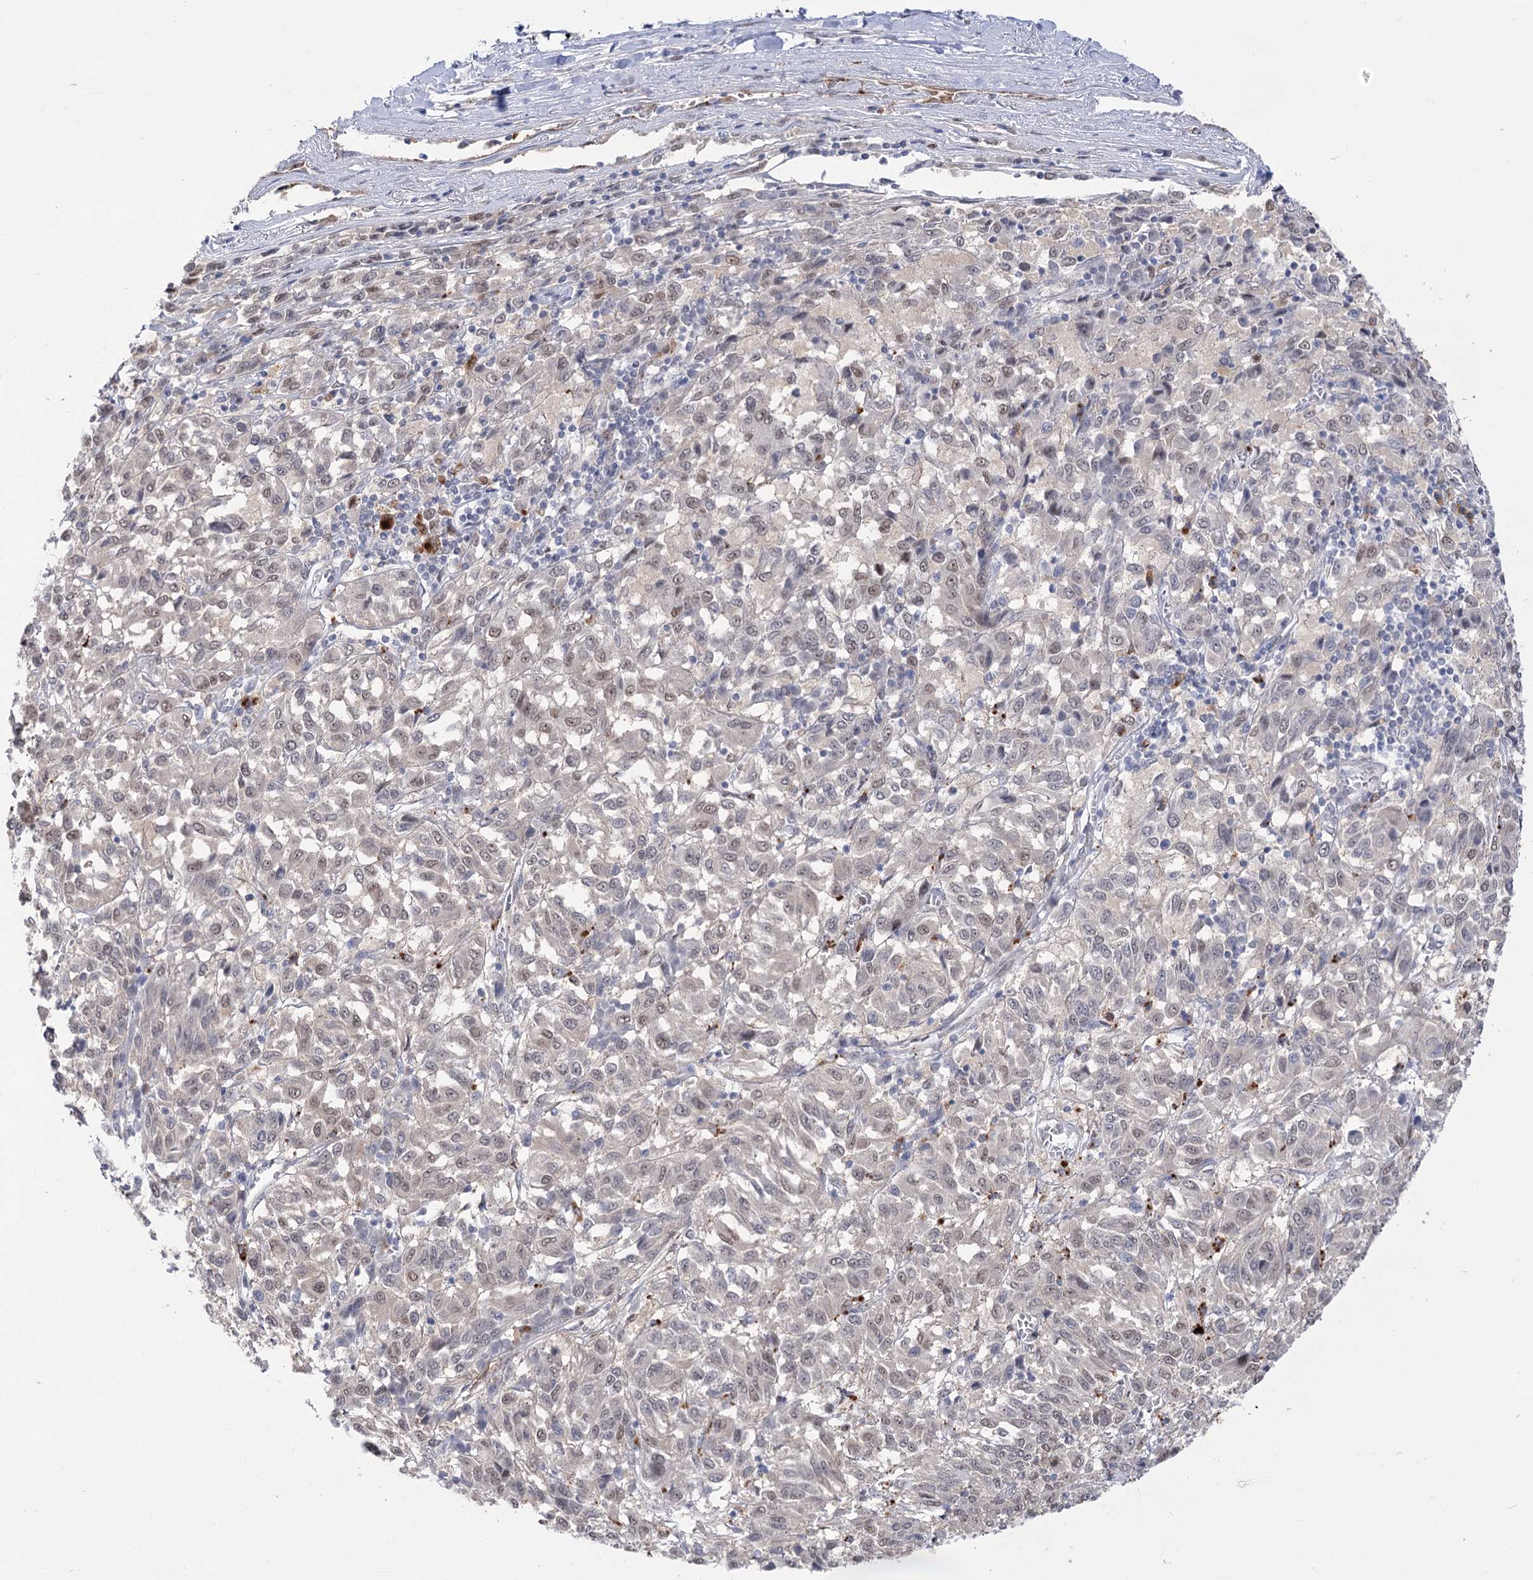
{"staining": {"intensity": "weak", "quantity": "<25%", "location": "nuclear"}, "tissue": "melanoma", "cell_type": "Tumor cells", "image_type": "cancer", "snomed": [{"axis": "morphology", "description": "Malignant melanoma, Metastatic site"}, {"axis": "topography", "description": "Lung"}], "caption": "IHC of human malignant melanoma (metastatic site) shows no expression in tumor cells.", "gene": "SIAE", "patient": {"sex": "male", "age": 64}}